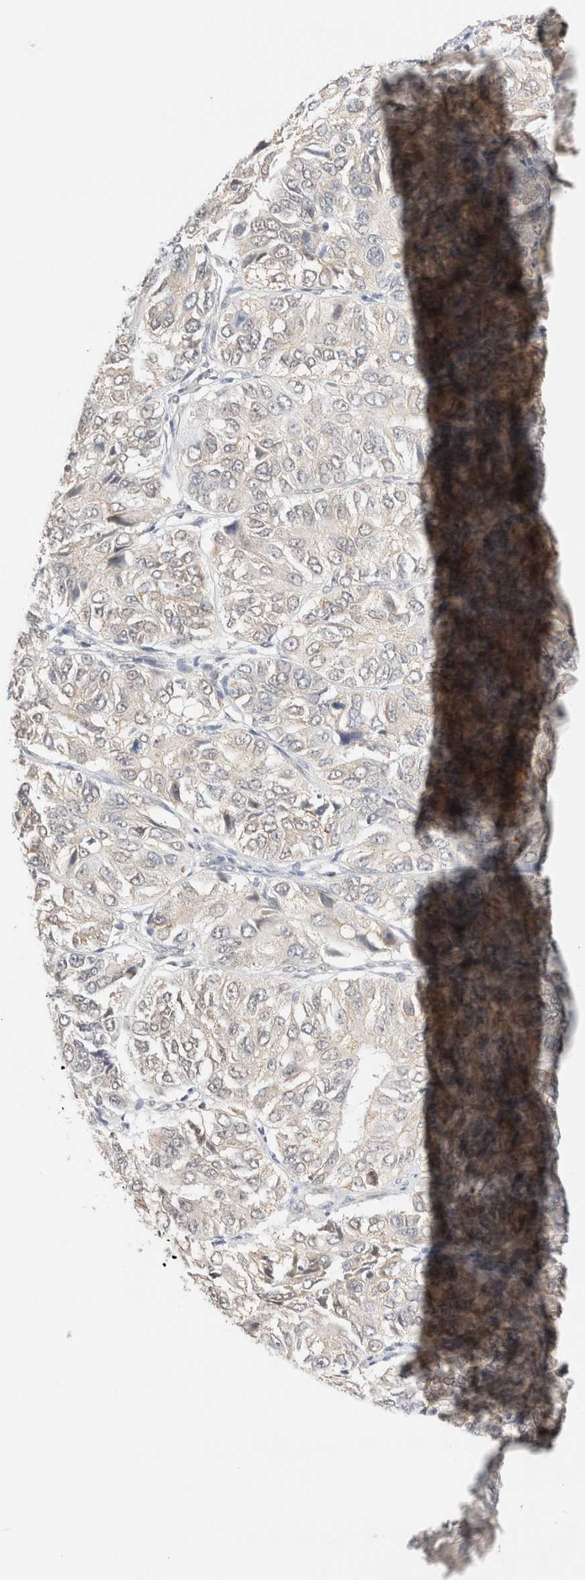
{"staining": {"intensity": "weak", "quantity": "<25%", "location": "cytoplasmic/membranous"}, "tissue": "ovarian cancer", "cell_type": "Tumor cells", "image_type": "cancer", "snomed": [{"axis": "morphology", "description": "Carcinoma, endometroid"}, {"axis": "topography", "description": "Ovary"}], "caption": "A photomicrograph of ovarian endometroid carcinoma stained for a protein reveals no brown staining in tumor cells. (DAB IHC, high magnification).", "gene": "SYVN1", "patient": {"sex": "female", "age": 51}}